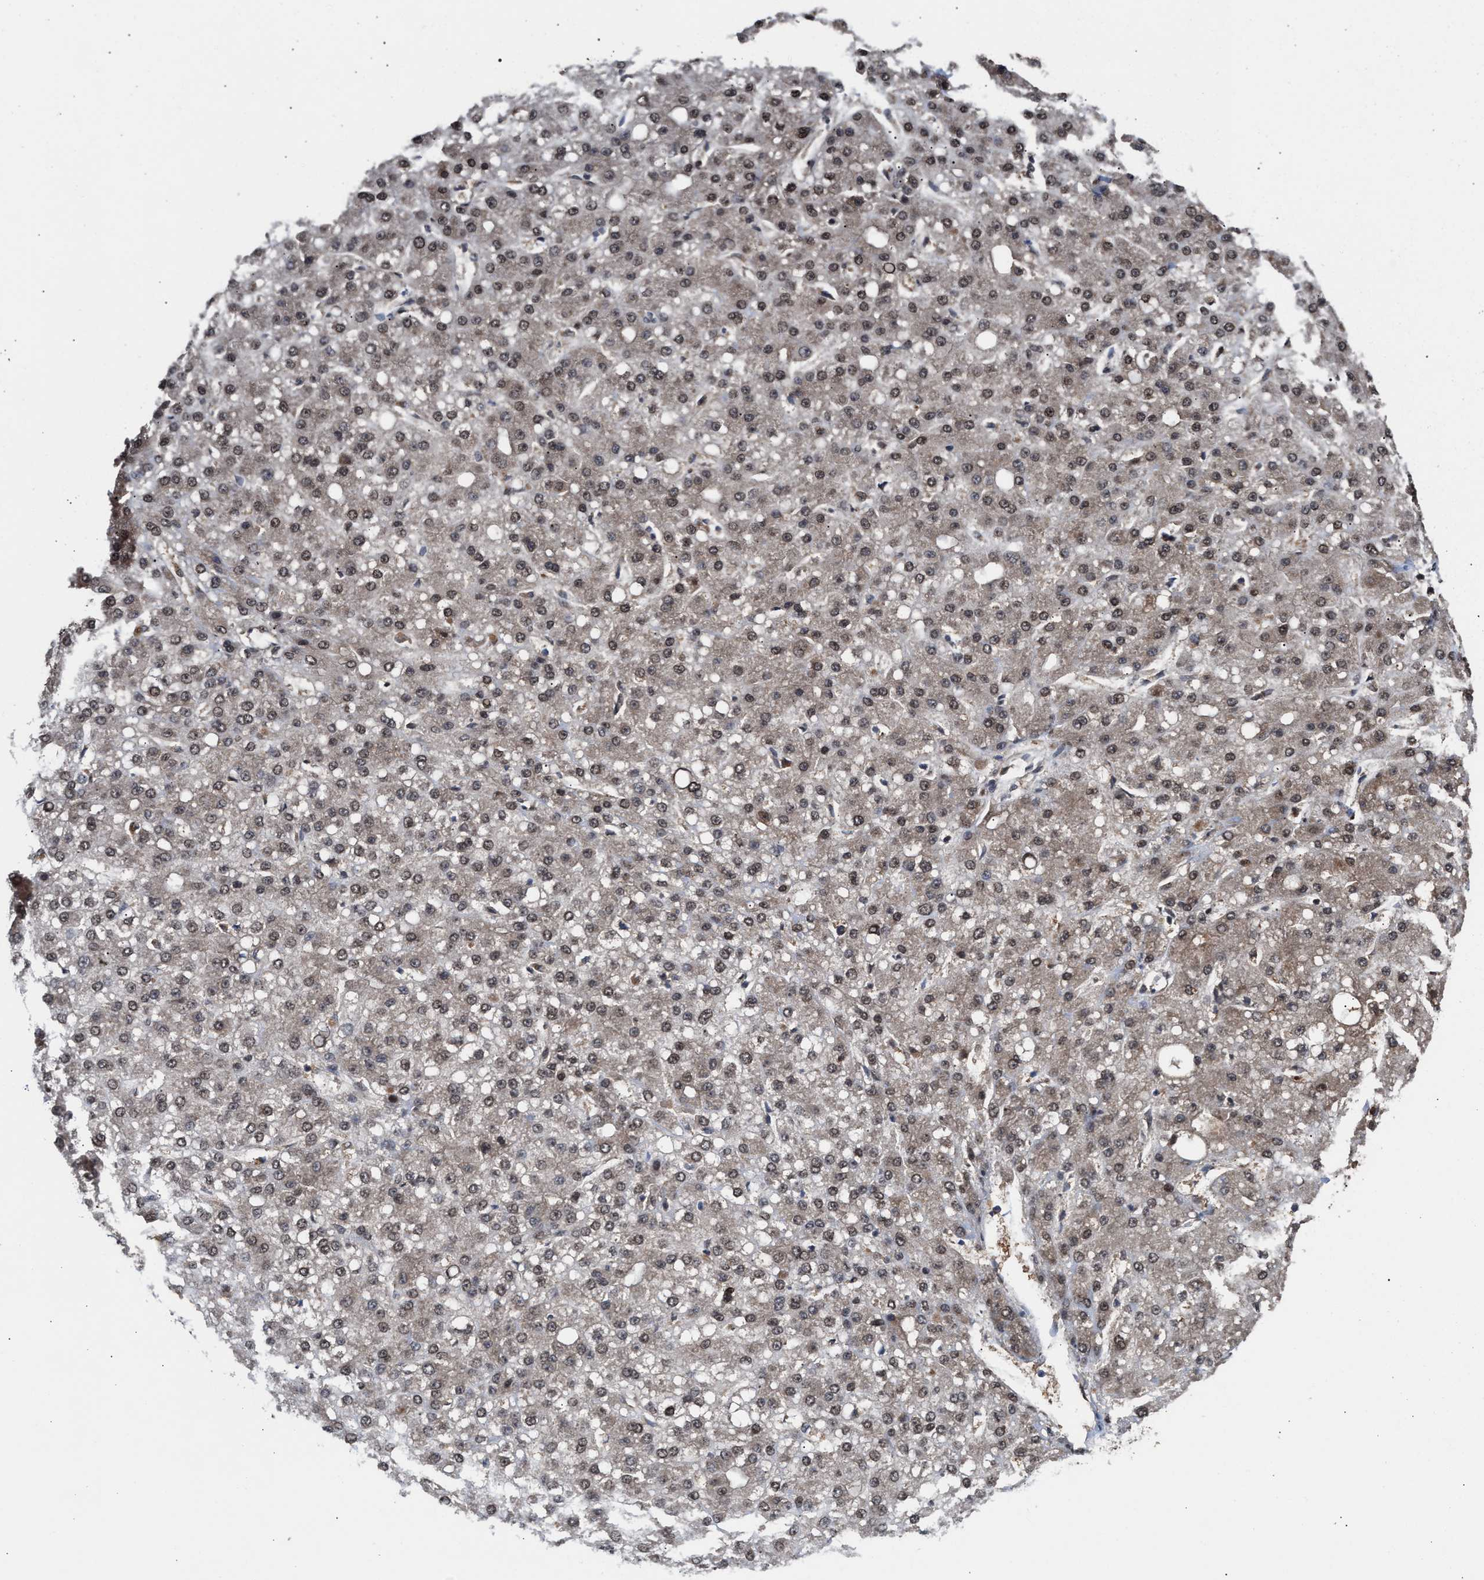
{"staining": {"intensity": "moderate", "quantity": ">75%", "location": "cytoplasmic/membranous,nuclear"}, "tissue": "liver cancer", "cell_type": "Tumor cells", "image_type": "cancer", "snomed": [{"axis": "morphology", "description": "Carcinoma, Hepatocellular, NOS"}, {"axis": "topography", "description": "Liver"}], "caption": "This is a micrograph of IHC staining of liver cancer, which shows moderate positivity in the cytoplasmic/membranous and nuclear of tumor cells.", "gene": "TP53I3", "patient": {"sex": "male", "age": 67}}